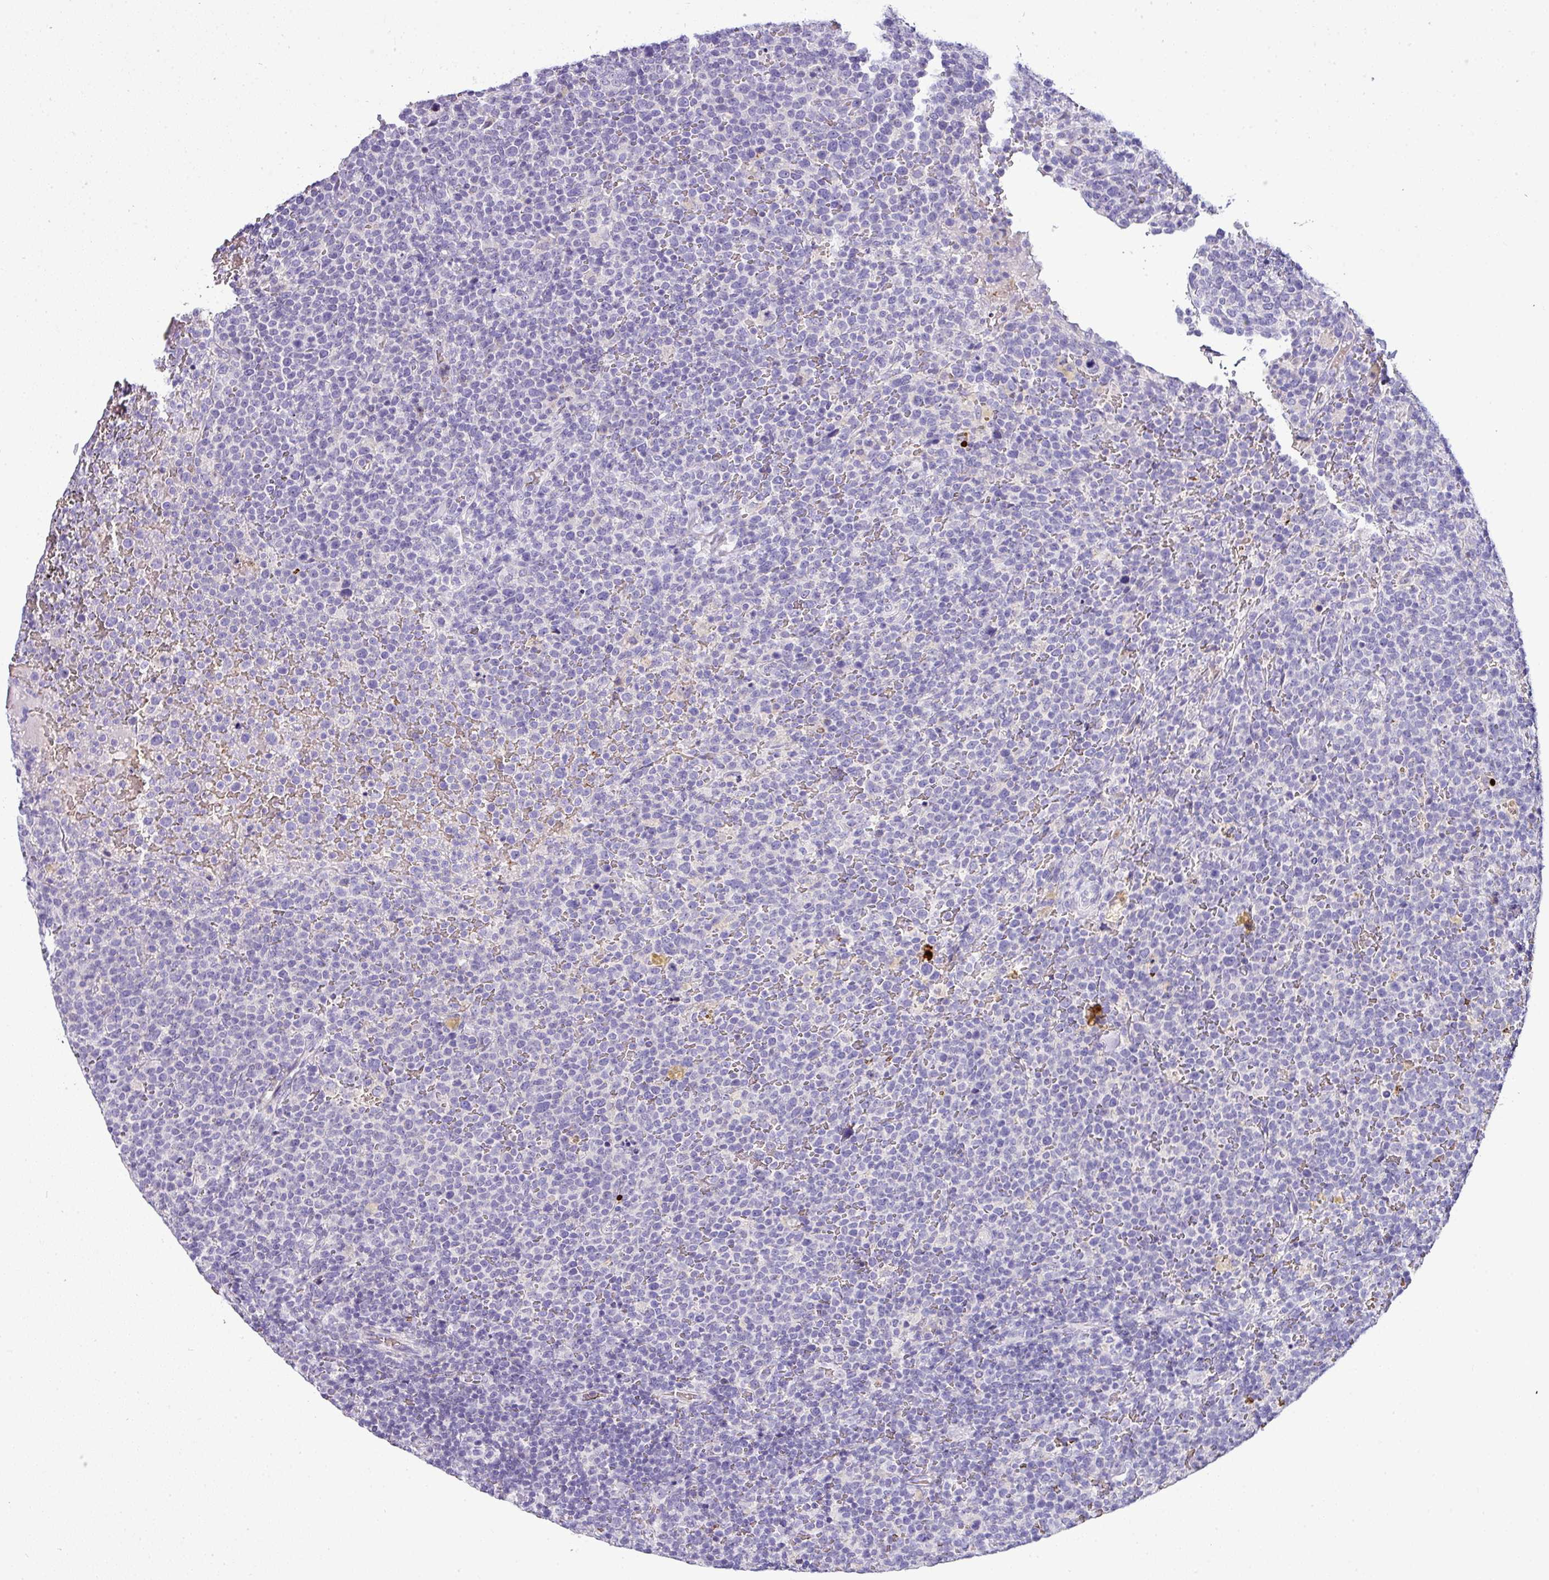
{"staining": {"intensity": "negative", "quantity": "none", "location": "none"}, "tissue": "lymphoma", "cell_type": "Tumor cells", "image_type": "cancer", "snomed": [{"axis": "morphology", "description": "Malignant lymphoma, non-Hodgkin's type, High grade"}, {"axis": "topography", "description": "Lymph node"}], "caption": "Tumor cells are negative for brown protein staining in high-grade malignant lymphoma, non-Hodgkin's type. (Immunohistochemistry (ihc), brightfield microscopy, high magnification).", "gene": "NAPSA", "patient": {"sex": "male", "age": 61}}